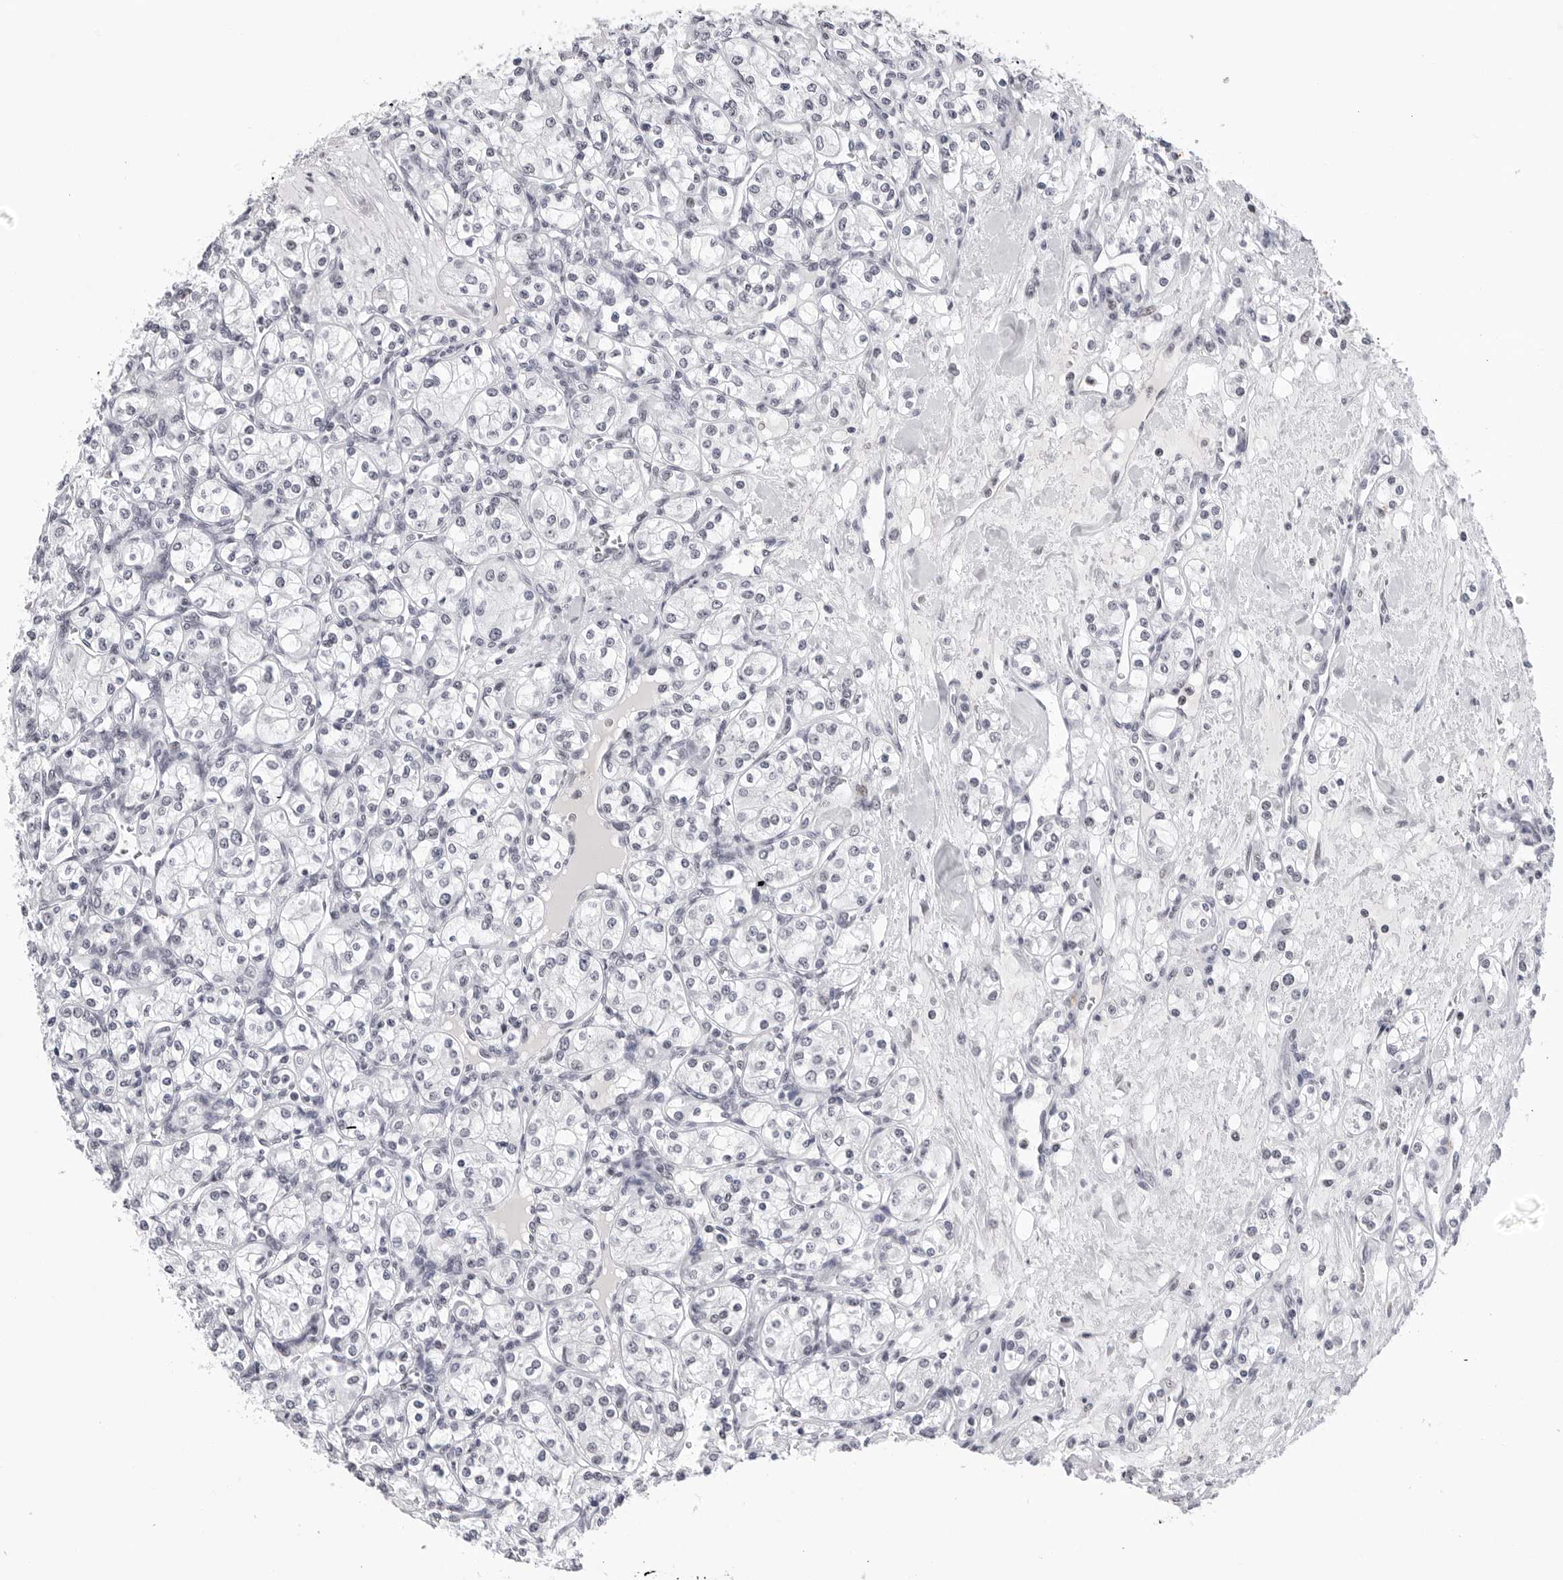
{"staining": {"intensity": "negative", "quantity": "none", "location": "none"}, "tissue": "renal cancer", "cell_type": "Tumor cells", "image_type": "cancer", "snomed": [{"axis": "morphology", "description": "Adenocarcinoma, NOS"}, {"axis": "topography", "description": "Kidney"}], "caption": "IHC micrograph of human renal cancer stained for a protein (brown), which displays no expression in tumor cells.", "gene": "SF3B4", "patient": {"sex": "male", "age": 77}}